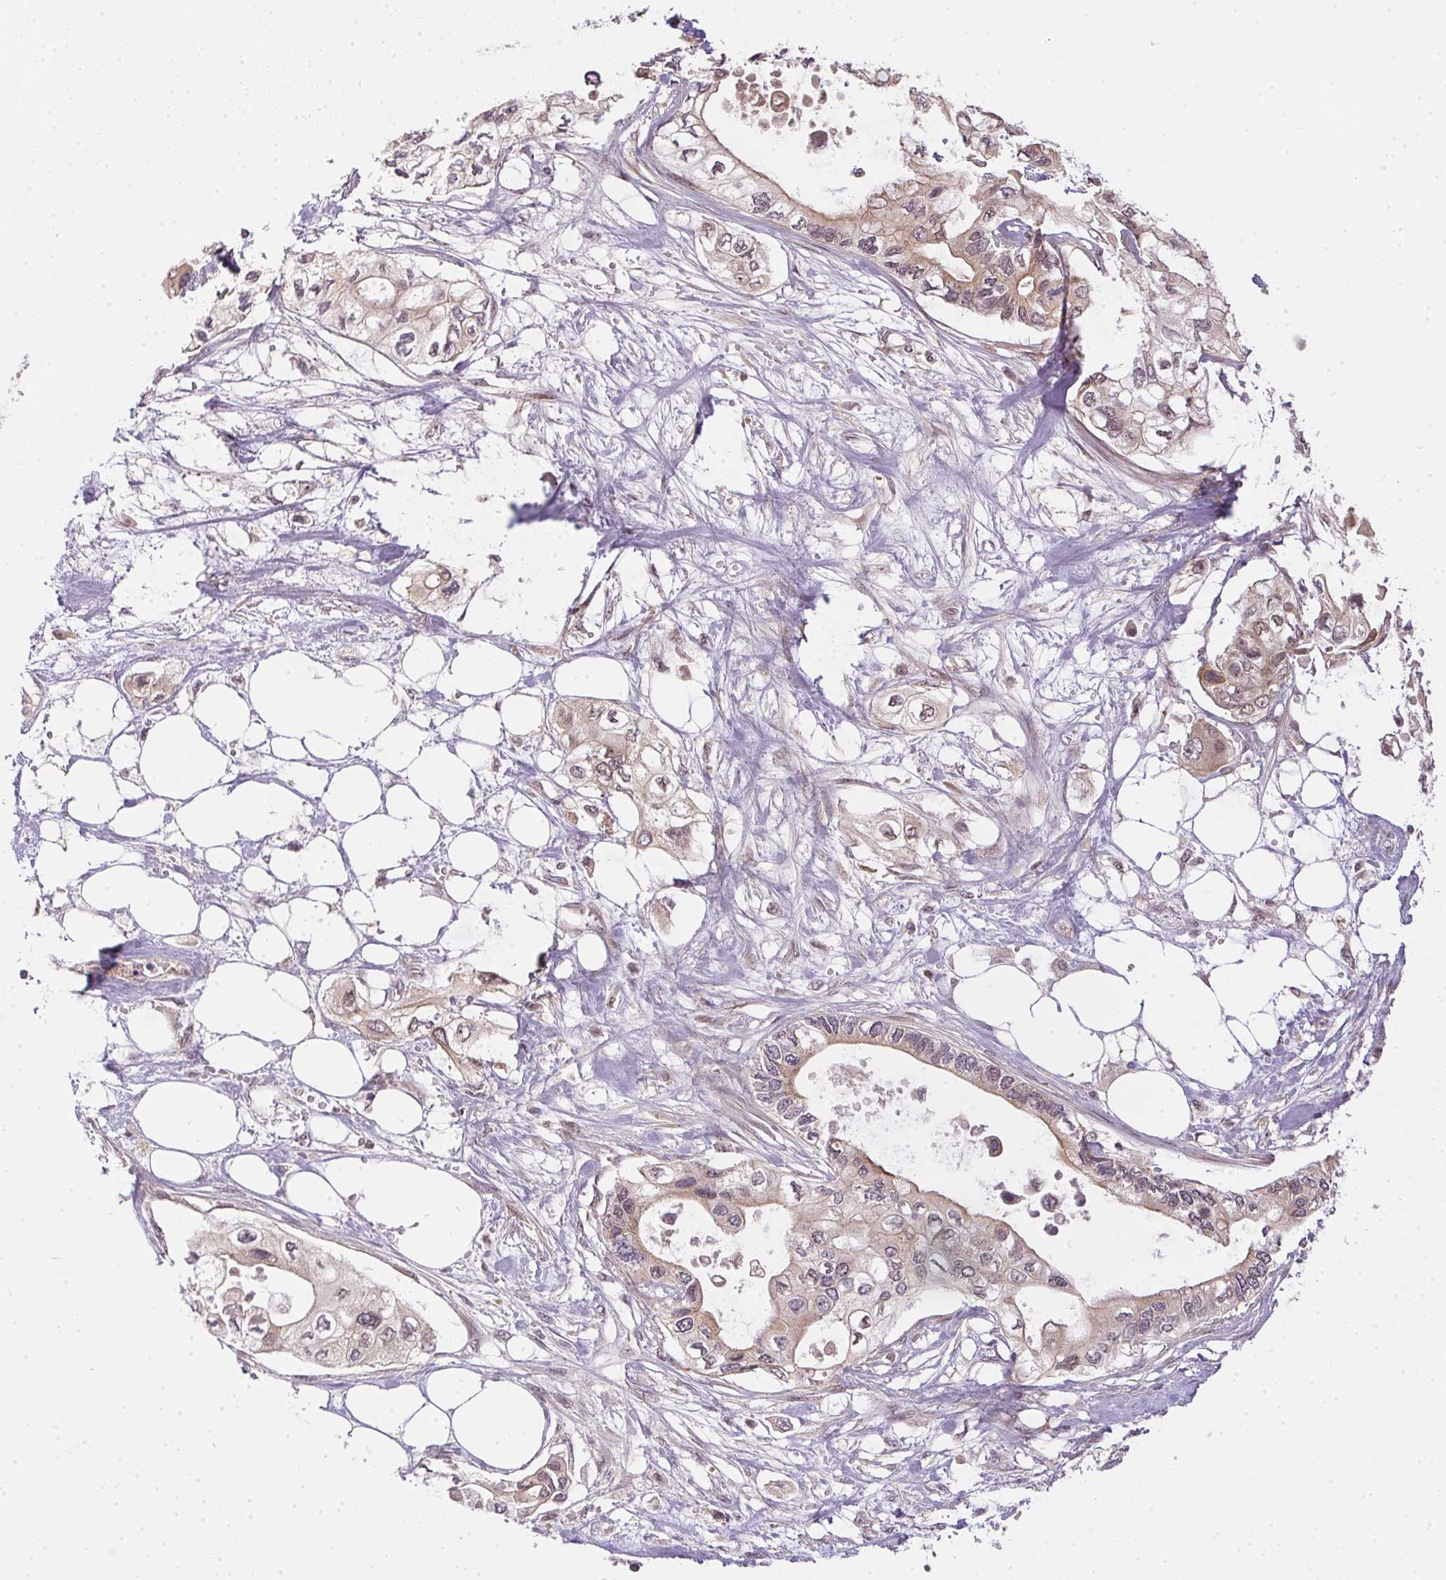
{"staining": {"intensity": "weak", "quantity": "25%-75%", "location": "cytoplasmic/membranous"}, "tissue": "pancreatic cancer", "cell_type": "Tumor cells", "image_type": "cancer", "snomed": [{"axis": "morphology", "description": "Adenocarcinoma, NOS"}, {"axis": "topography", "description": "Pancreas"}], "caption": "Pancreatic adenocarcinoma was stained to show a protein in brown. There is low levels of weak cytoplasmic/membranous staining in approximately 25%-75% of tumor cells. (Stains: DAB (3,3'-diaminobenzidine) in brown, nuclei in blue, Microscopy: brightfield microscopy at high magnification).", "gene": "CFAP92", "patient": {"sex": "female", "age": 63}}